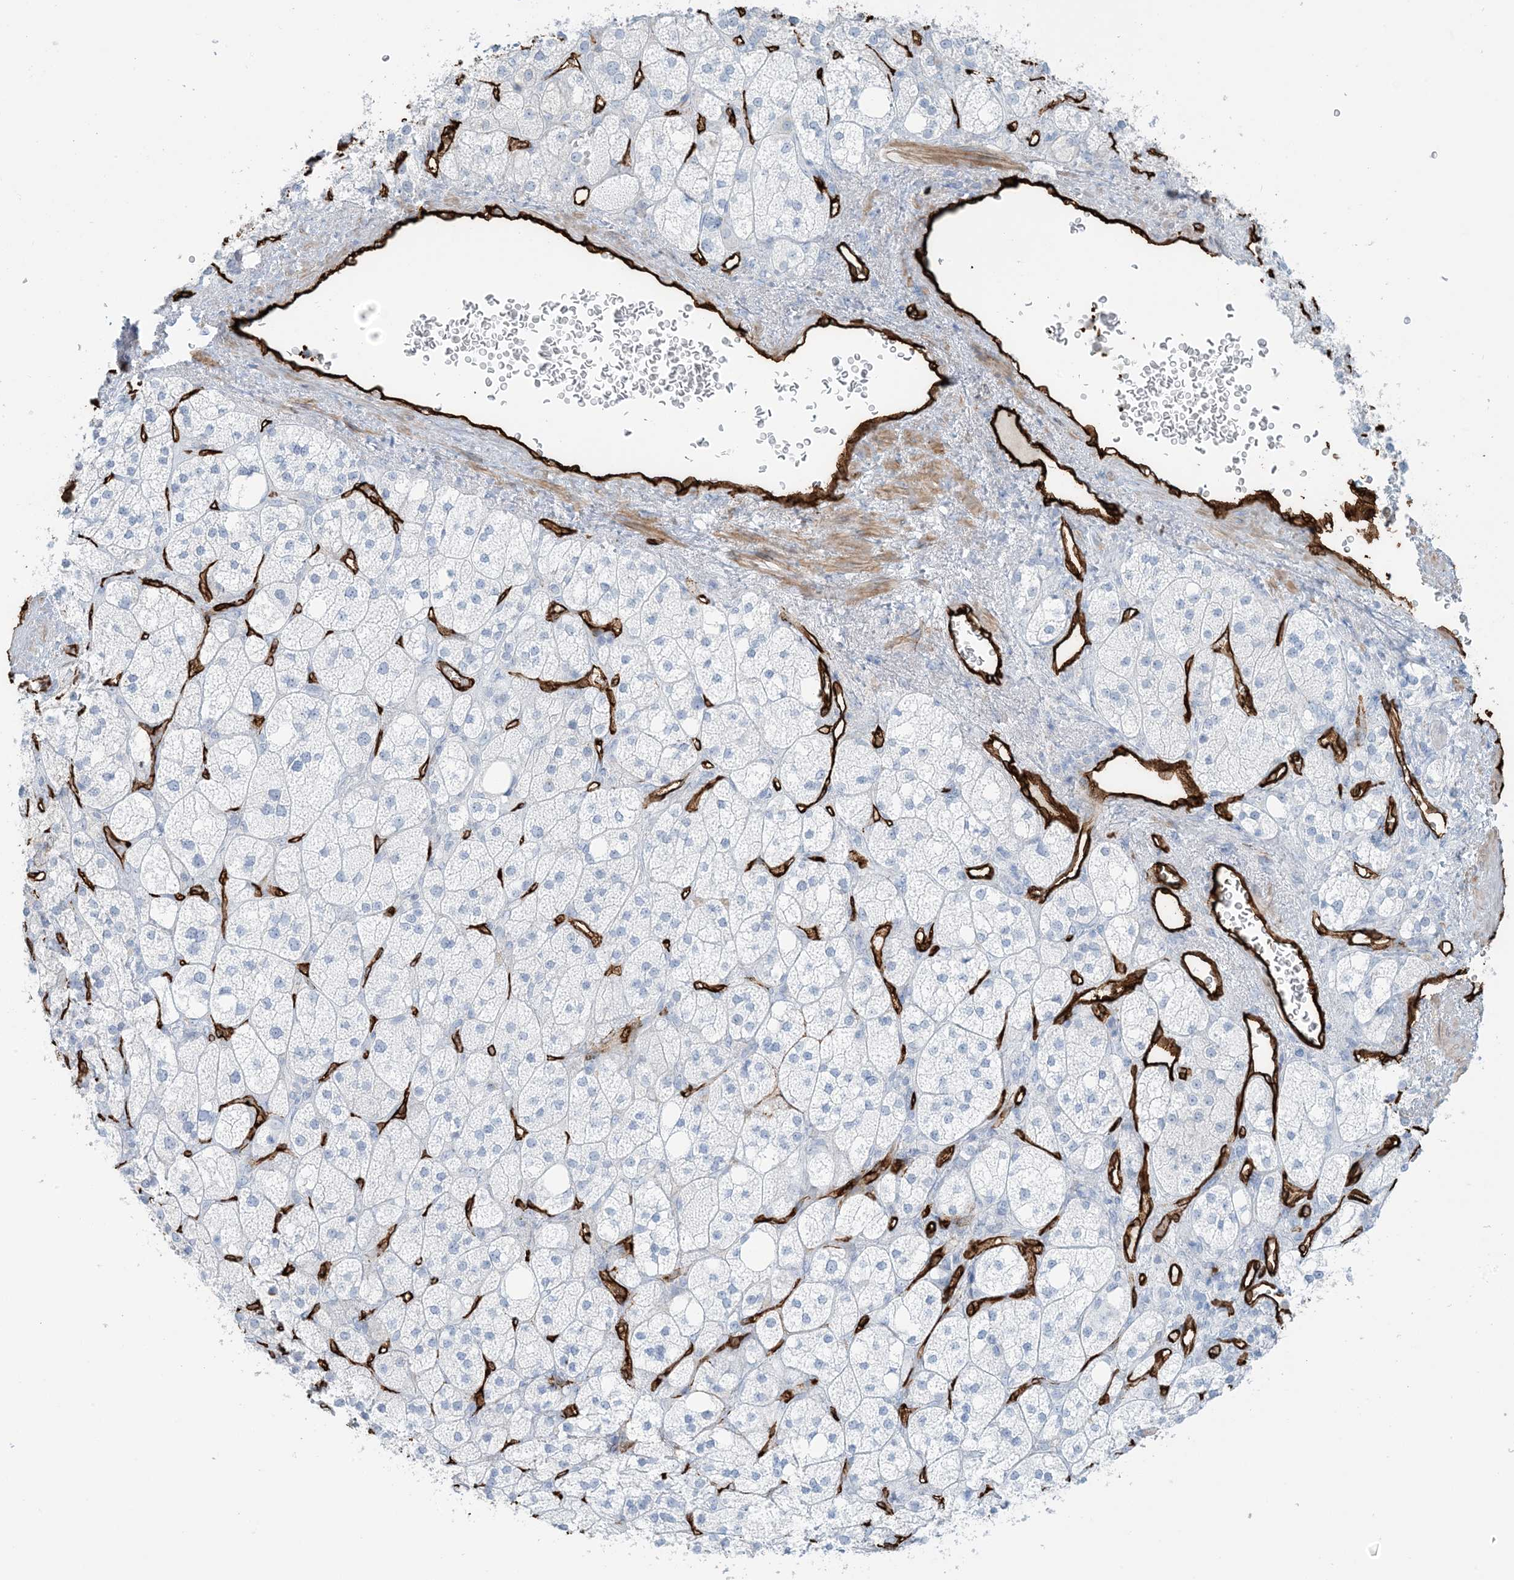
{"staining": {"intensity": "negative", "quantity": "none", "location": "none"}, "tissue": "adrenal gland", "cell_type": "Glandular cells", "image_type": "normal", "snomed": [{"axis": "morphology", "description": "Normal tissue, NOS"}, {"axis": "topography", "description": "Adrenal gland"}], "caption": "Immunohistochemistry (IHC) photomicrograph of unremarkable adrenal gland stained for a protein (brown), which reveals no expression in glandular cells.", "gene": "EPS8L3", "patient": {"sex": "male", "age": 61}}